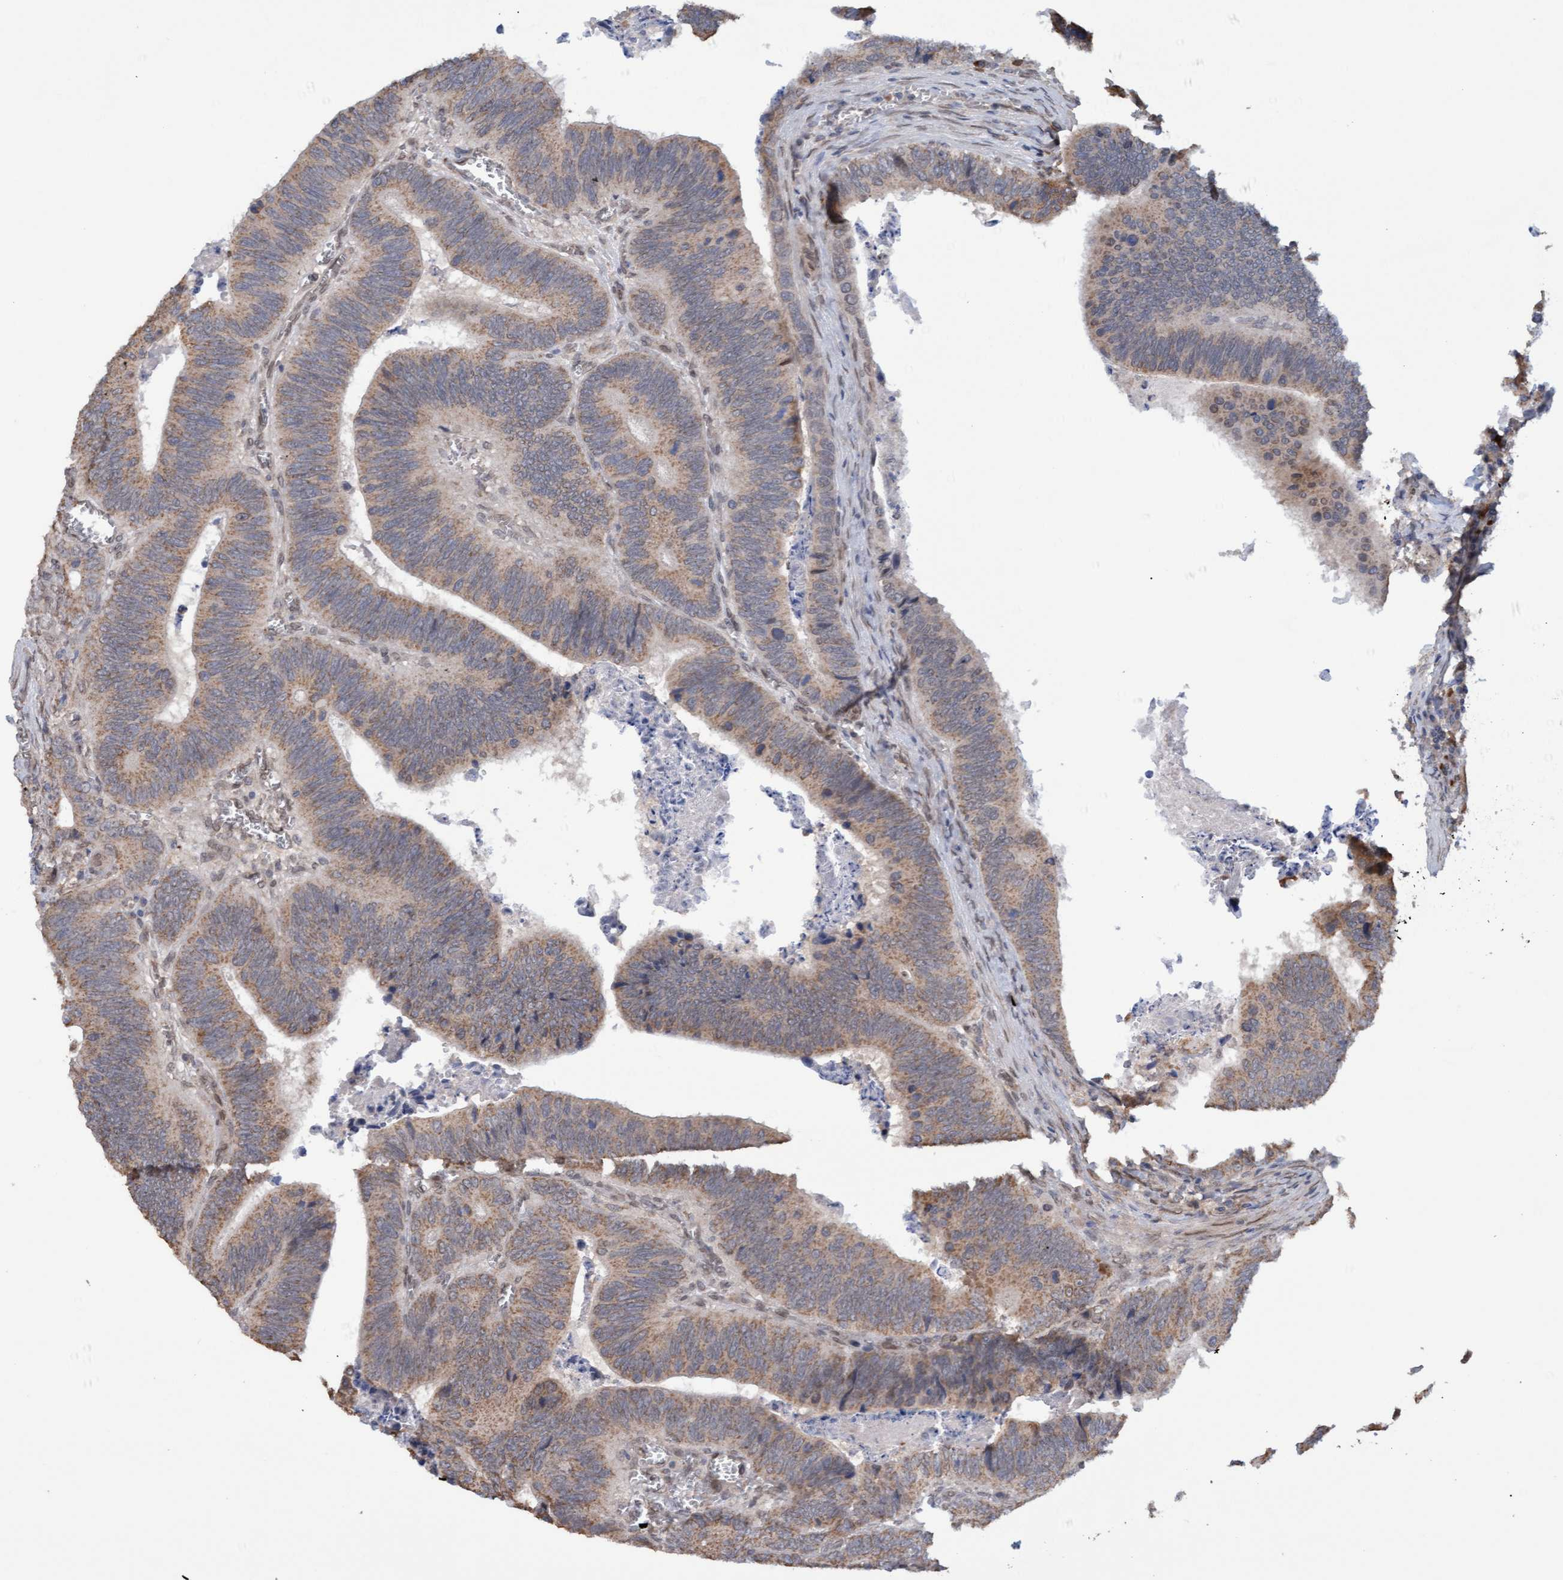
{"staining": {"intensity": "weak", "quantity": ">75%", "location": "cytoplasmic/membranous"}, "tissue": "colorectal cancer", "cell_type": "Tumor cells", "image_type": "cancer", "snomed": [{"axis": "morphology", "description": "Inflammation, NOS"}, {"axis": "morphology", "description": "Adenocarcinoma, NOS"}, {"axis": "topography", "description": "Colon"}], "caption": "Immunohistochemistry histopathology image of colorectal adenocarcinoma stained for a protein (brown), which shows low levels of weak cytoplasmic/membranous expression in approximately >75% of tumor cells.", "gene": "MGLL", "patient": {"sex": "male", "age": 72}}